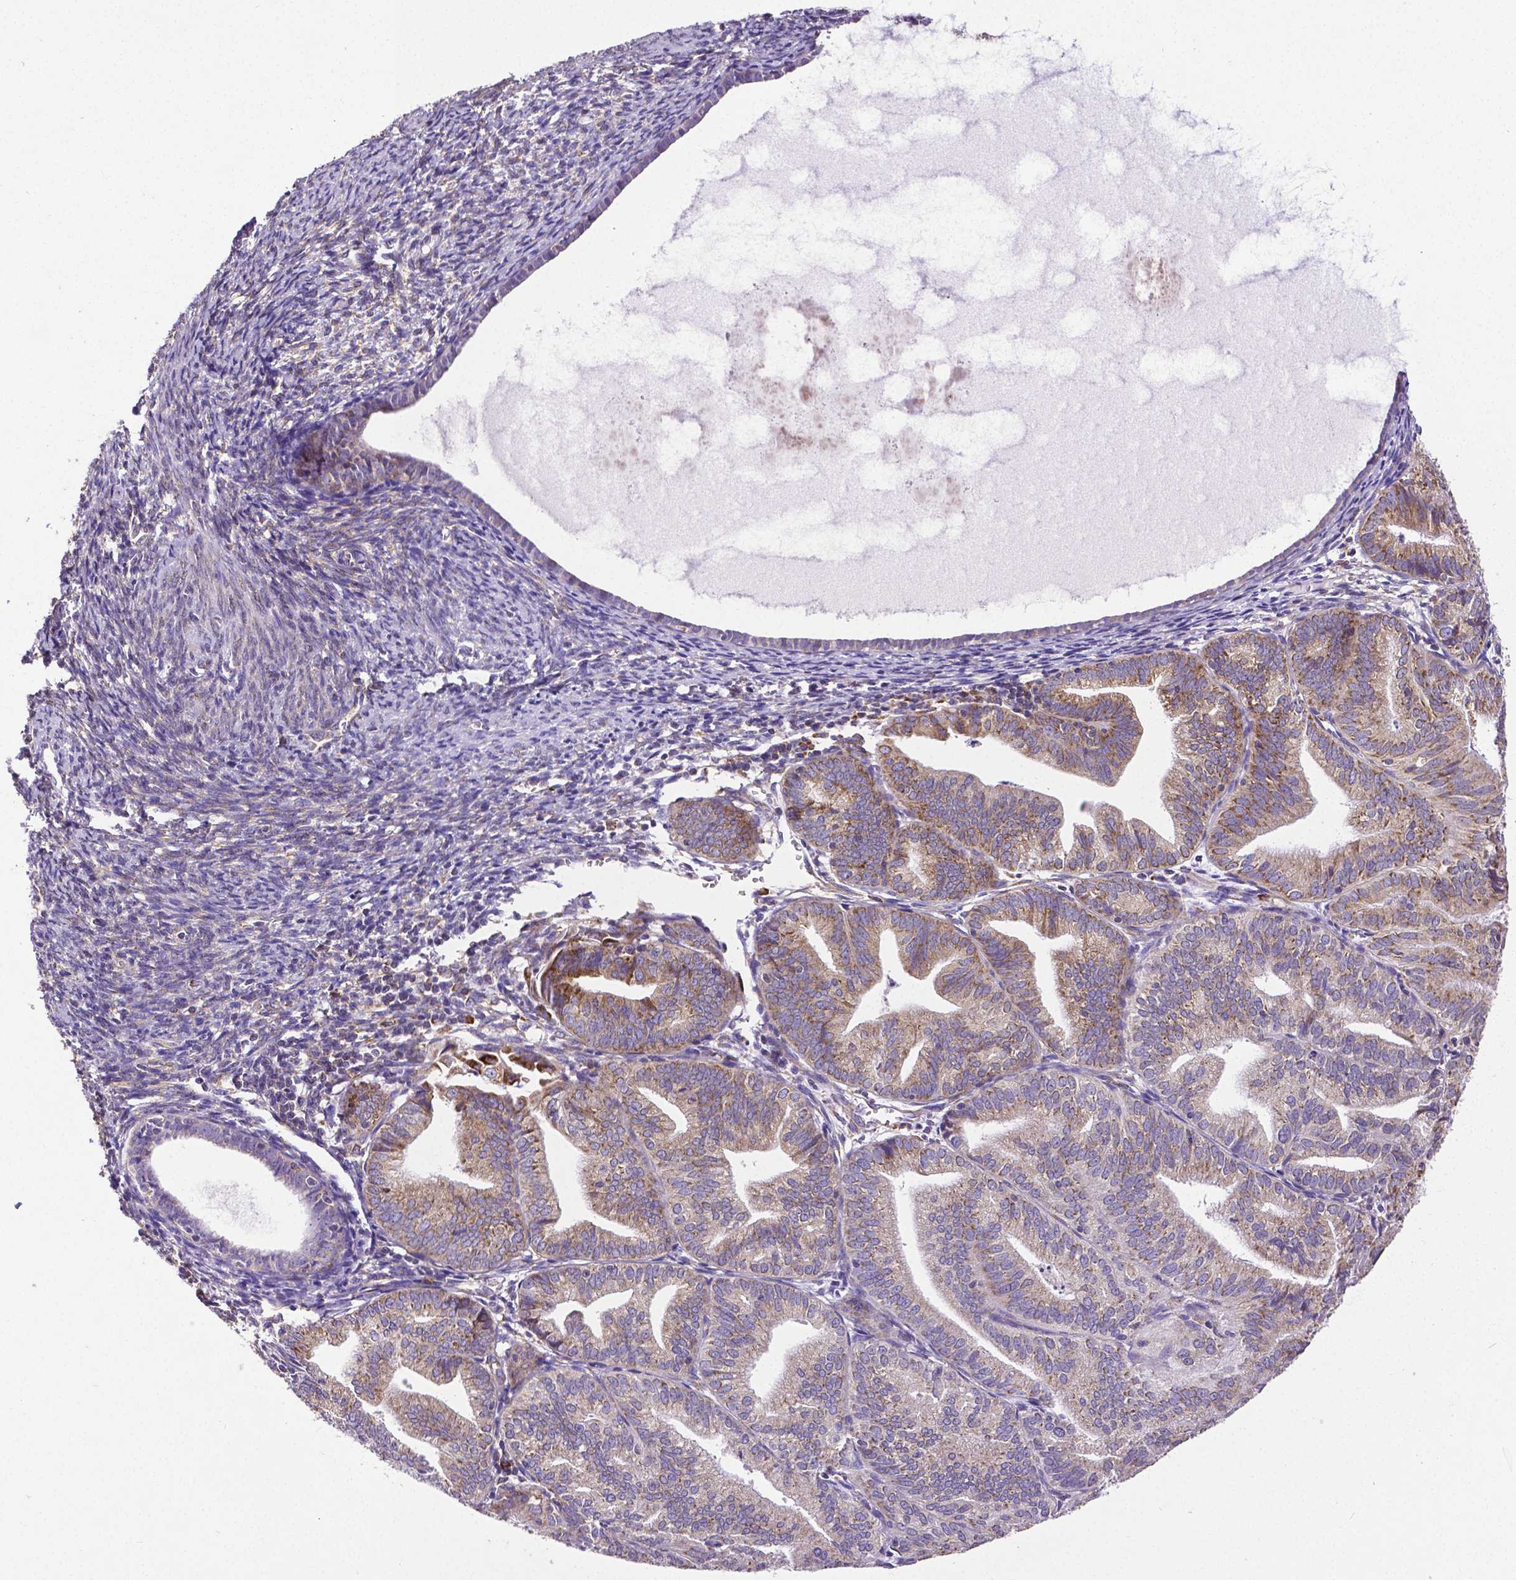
{"staining": {"intensity": "moderate", "quantity": "25%-75%", "location": "cytoplasmic/membranous"}, "tissue": "endometrial cancer", "cell_type": "Tumor cells", "image_type": "cancer", "snomed": [{"axis": "morphology", "description": "Adenocarcinoma, NOS"}, {"axis": "topography", "description": "Endometrium"}], "caption": "Protein expression by IHC exhibits moderate cytoplasmic/membranous expression in approximately 25%-75% of tumor cells in adenocarcinoma (endometrial).", "gene": "MTDH", "patient": {"sex": "female", "age": 70}}